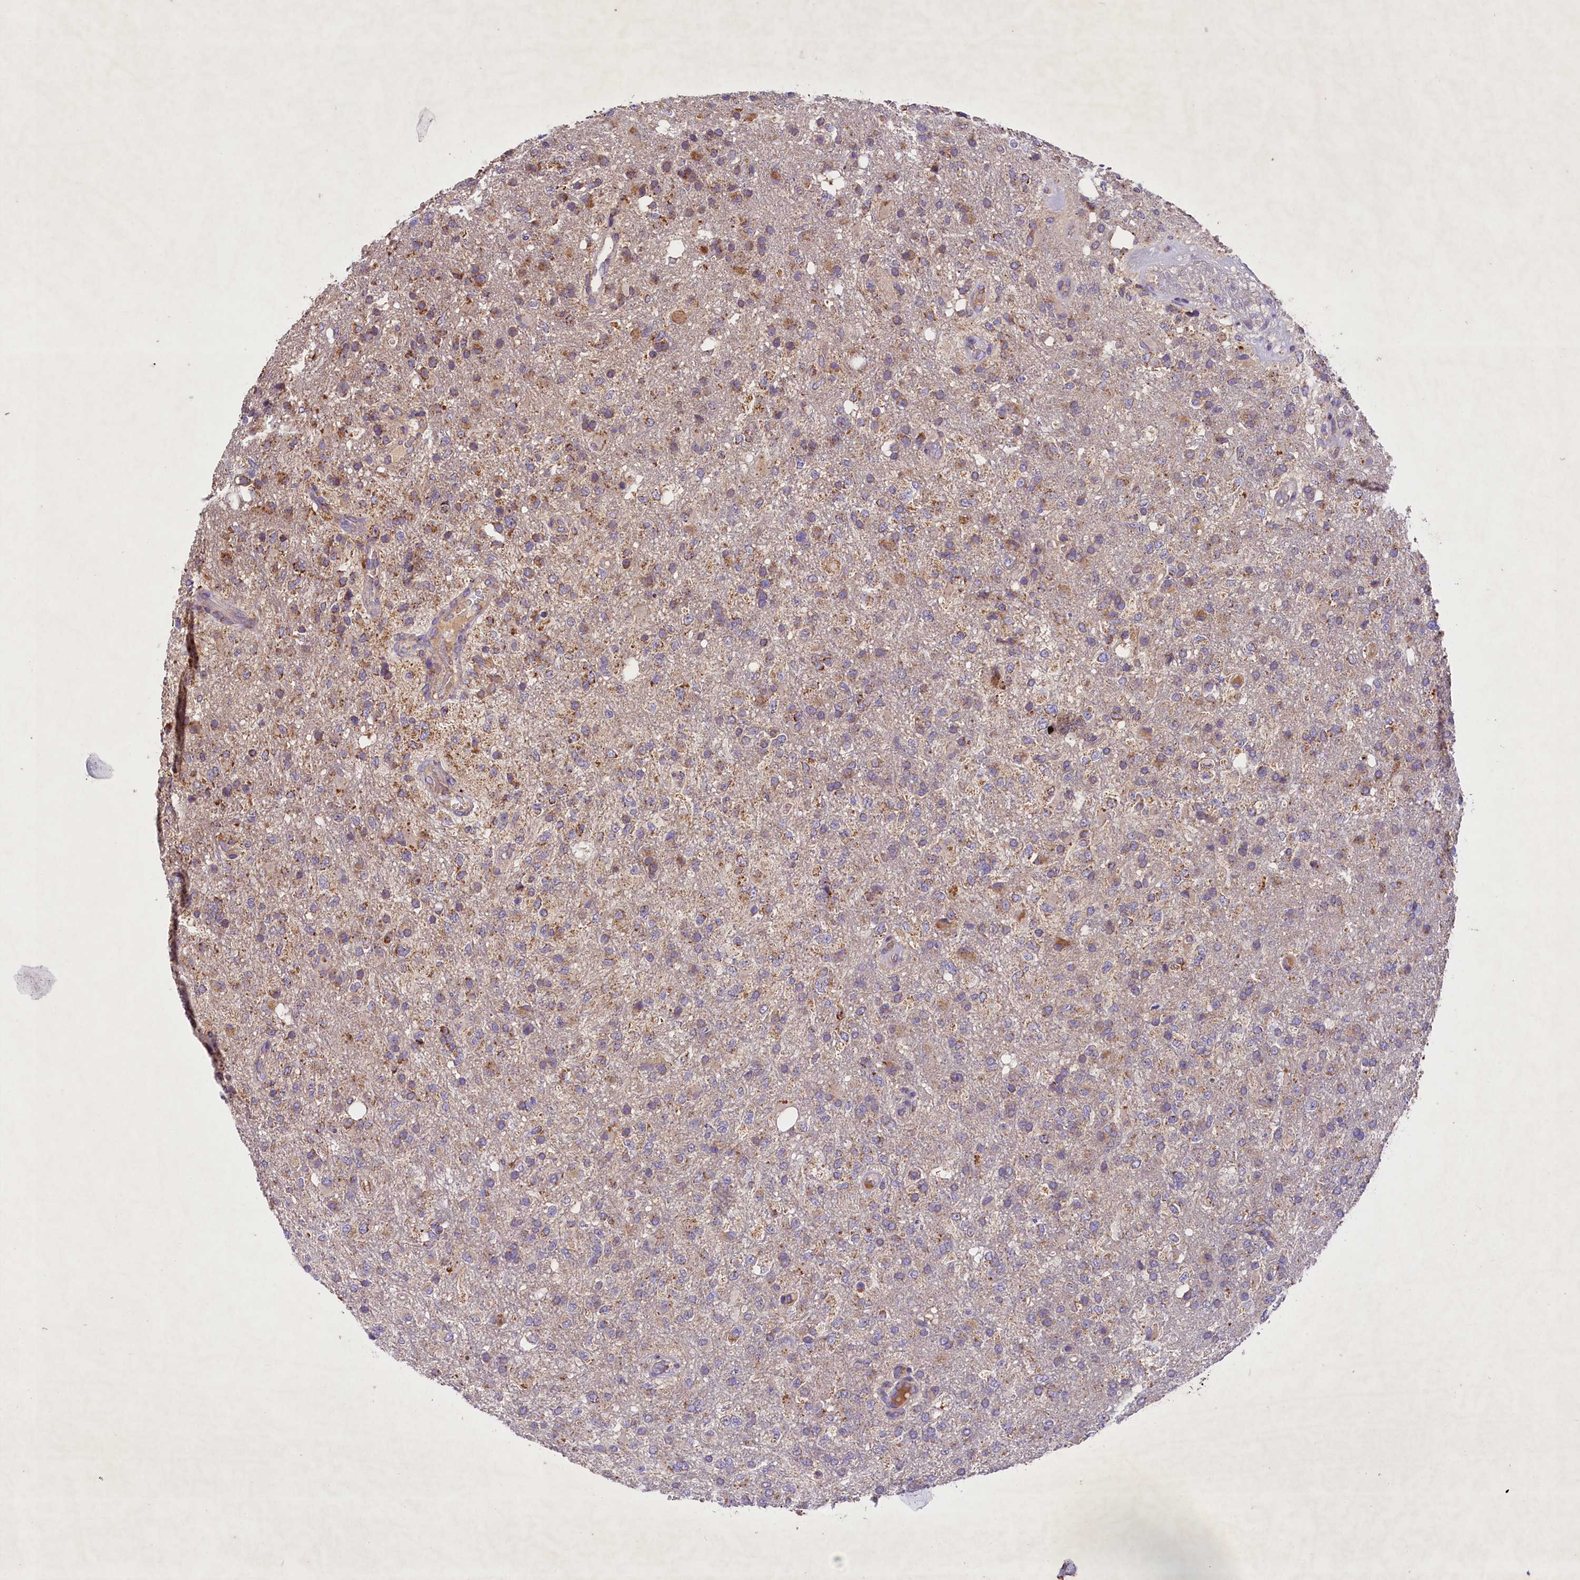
{"staining": {"intensity": "moderate", "quantity": "25%-75%", "location": "cytoplasmic/membranous"}, "tissue": "glioma", "cell_type": "Tumor cells", "image_type": "cancer", "snomed": [{"axis": "morphology", "description": "Glioma, malignant, High grade"}, {"axis": "topography", "description": "Brain"}], "caption": "Protein staining displays moderate cytoplasmic/membranous positivity in about 25%-75% of tumor cells in glioma.", "gene": "PMPCB", "patient": {"sex": "female", "age": 74}}